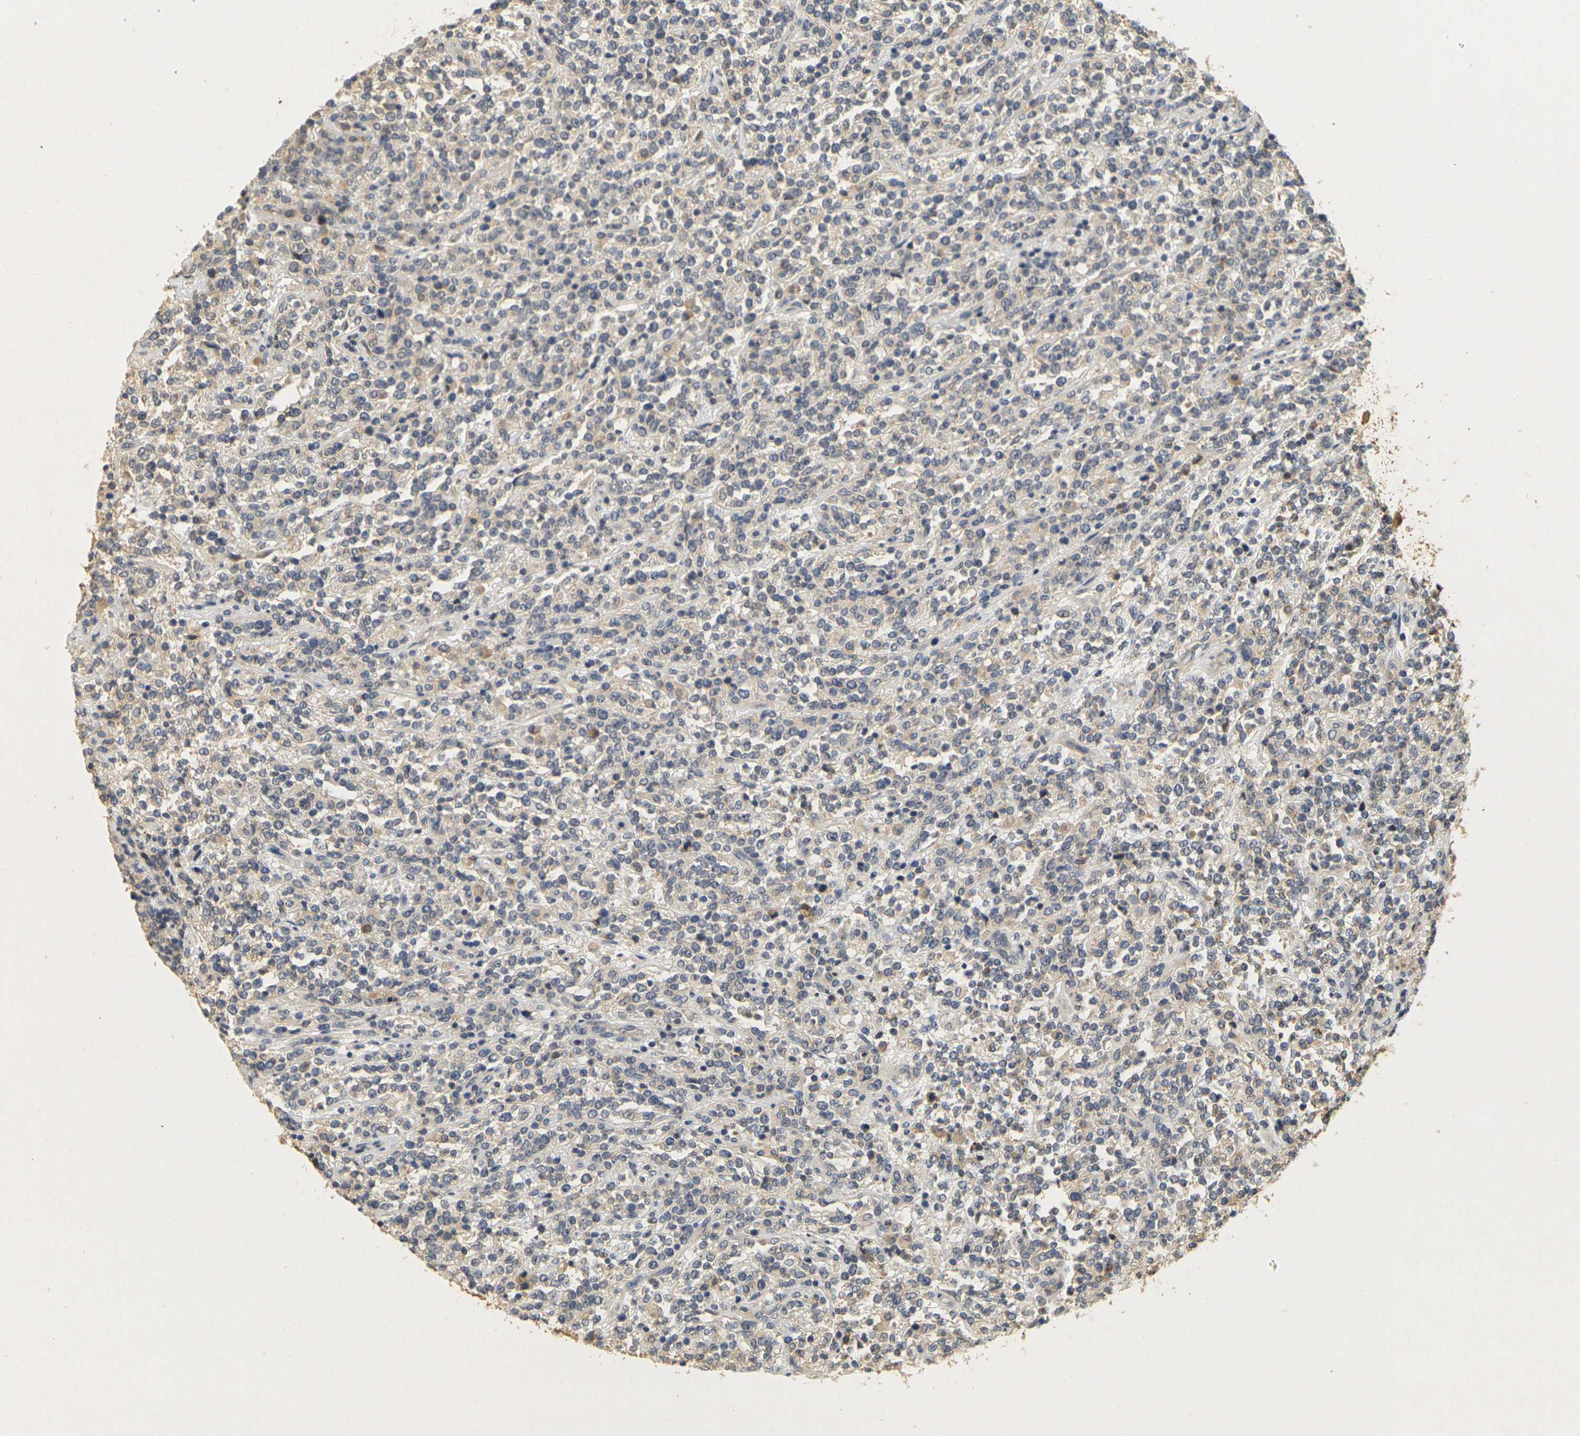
{"staining": {"intensity": "negative", "quantity": "none", "location": "none"}, "tissue": "lymphoma", "cell_type": "Tumor cells", "image_type": "cancer", "snomed": [{"axis": "morphology", "description": "Malignant lymphoma, non-Hodgkin's type, High grade"}, {"axis": "topography", "description": "Soft tissue"}], "caption": "IHC photomicrograph of human lymphoma stained for a protein (brown), which exhibits no positivity in tumor cells.", "gene": "GDAP1", "patient": {"sex": "male", "age": 18}}